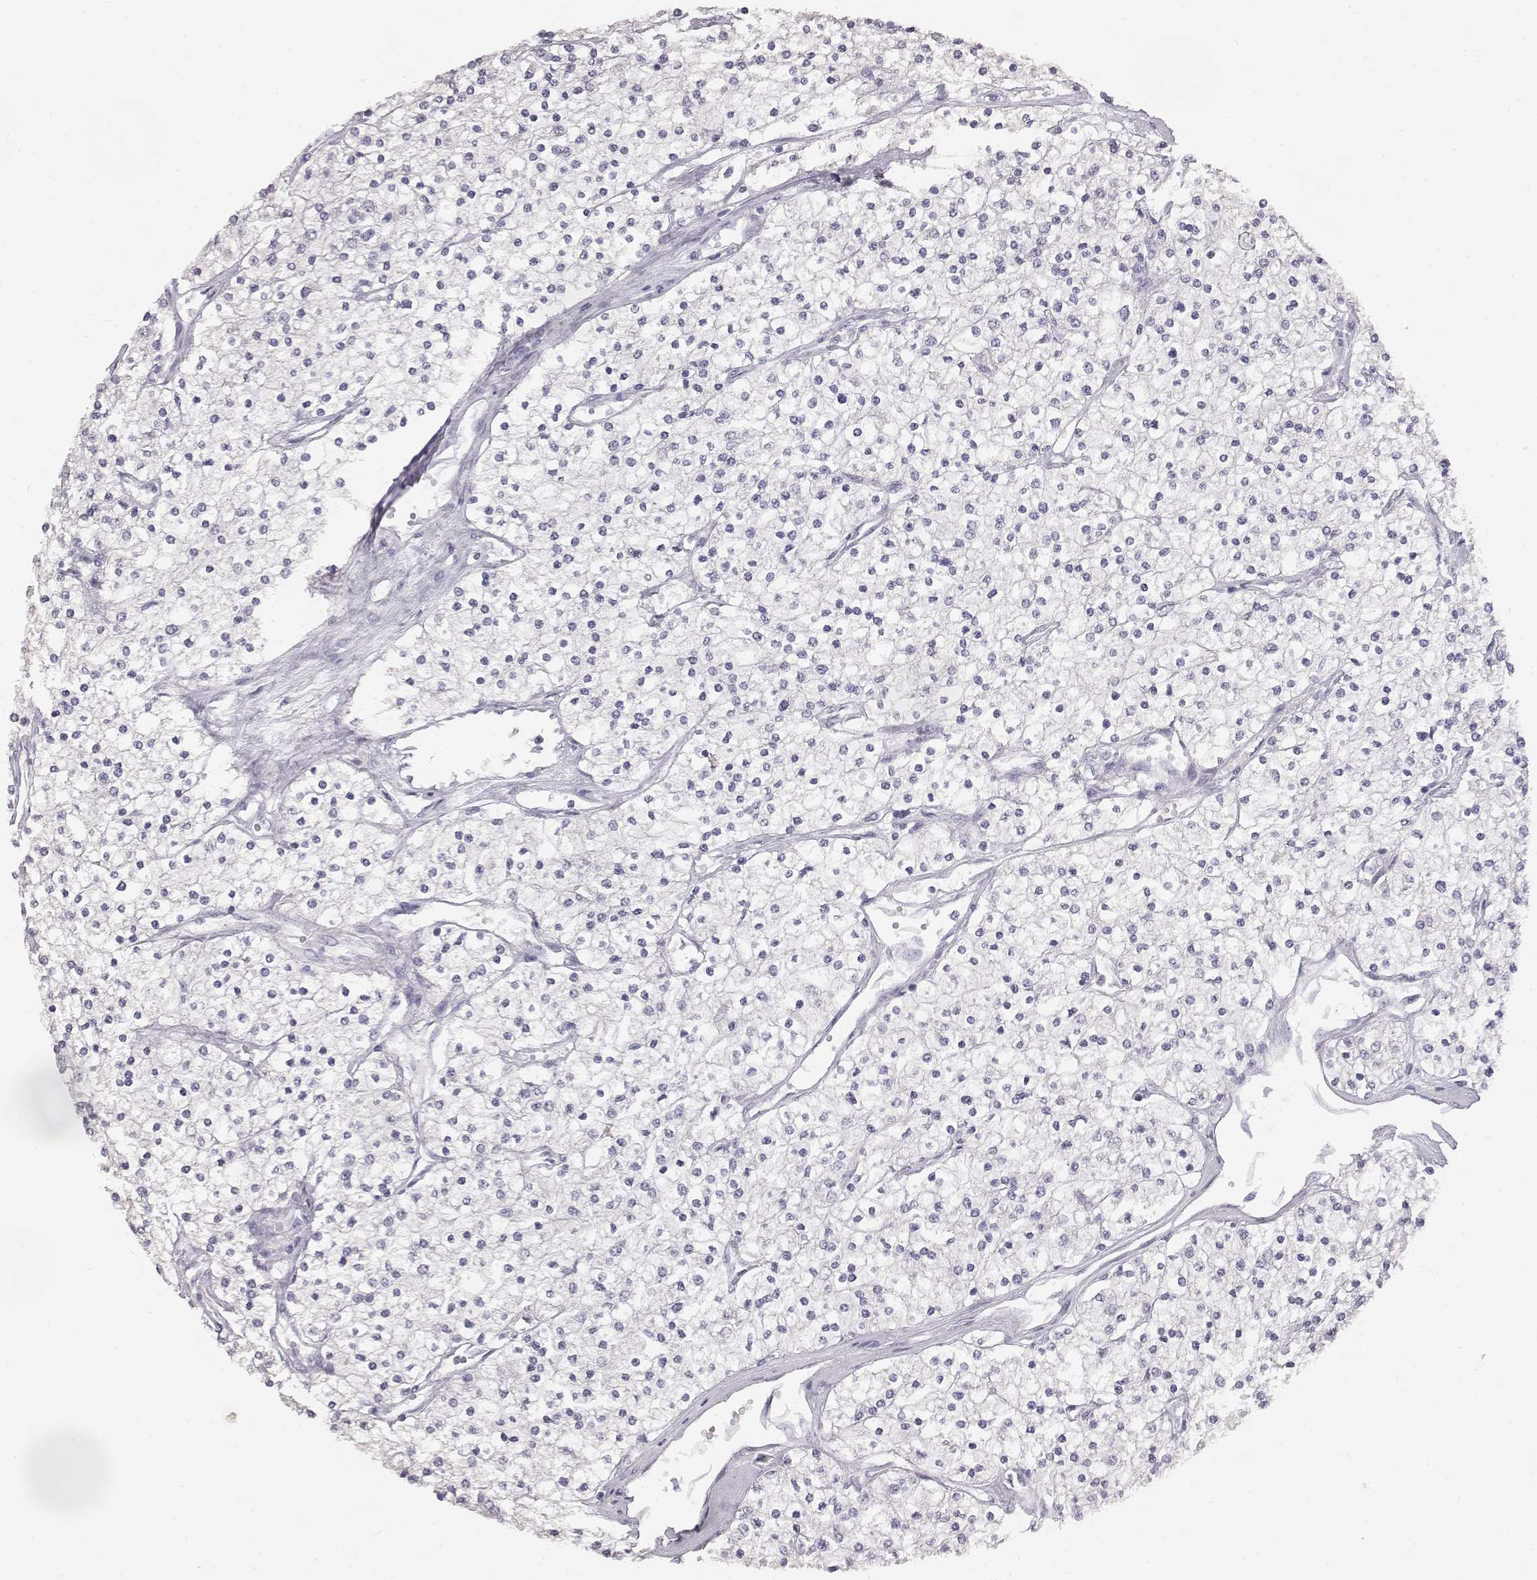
{"staining": {"intensity": "negative", "quantity": "none", "location": "none"}, "tissue": "renal cancer", "cell_type": "Tumor cells", "image_type": "cancer", "snomed": [{"axis": "morphology", "description": "Adenocarcinoma, NOS"}, {"axis": "topography", "description": "Kidney"}], "caption": "A high-resolution micrograph shows immunohistochemistry (IHC) staining of adenocarcinoma (renal), which displays no significant positivity in tumor cells.", "gene": "KRT33A", "patient": {"sex": "male", "age": 80}}